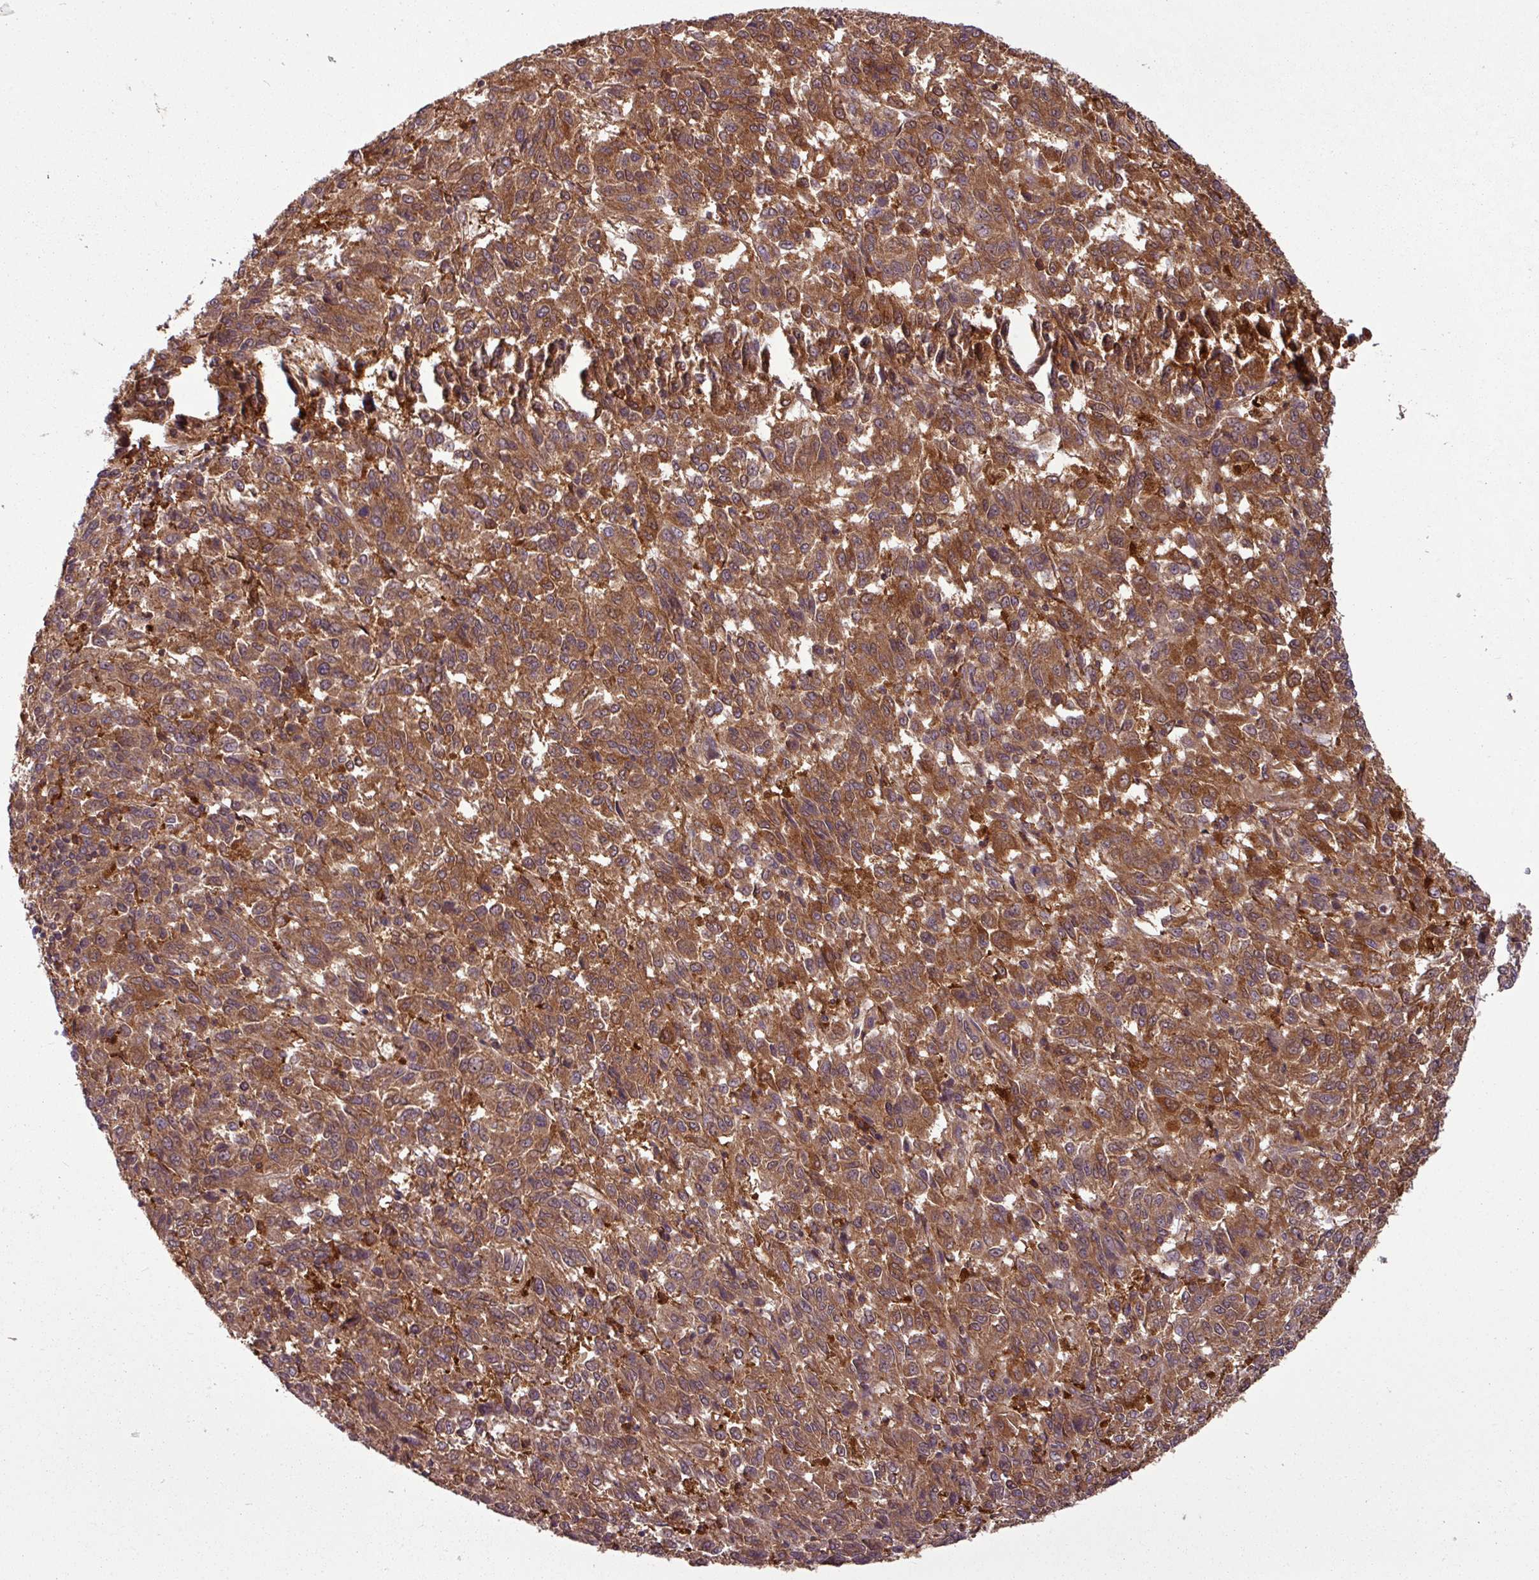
{"staining": {"intensity": "moderate", "quantity": ">75%", "location": "cytoplasmic/membranous"}, "tissue": "melanoma", "cell_type": "Tumor cells", "image_type": "cancer", "snomed": [{"axis": "morphology", "description": "Malignant melanoma, Metastatic site"}, {"axis": "topography", "description": "Lung"}], "caption": "The micrograph exhibits immunohistochemical staining of melanoma. There is moderate cytoplasmic/membranous expression is appreciated in about >75% of tumor cells.", "gene": "SH3BGRL", "patient": {"sex": "male", "age": 64}}